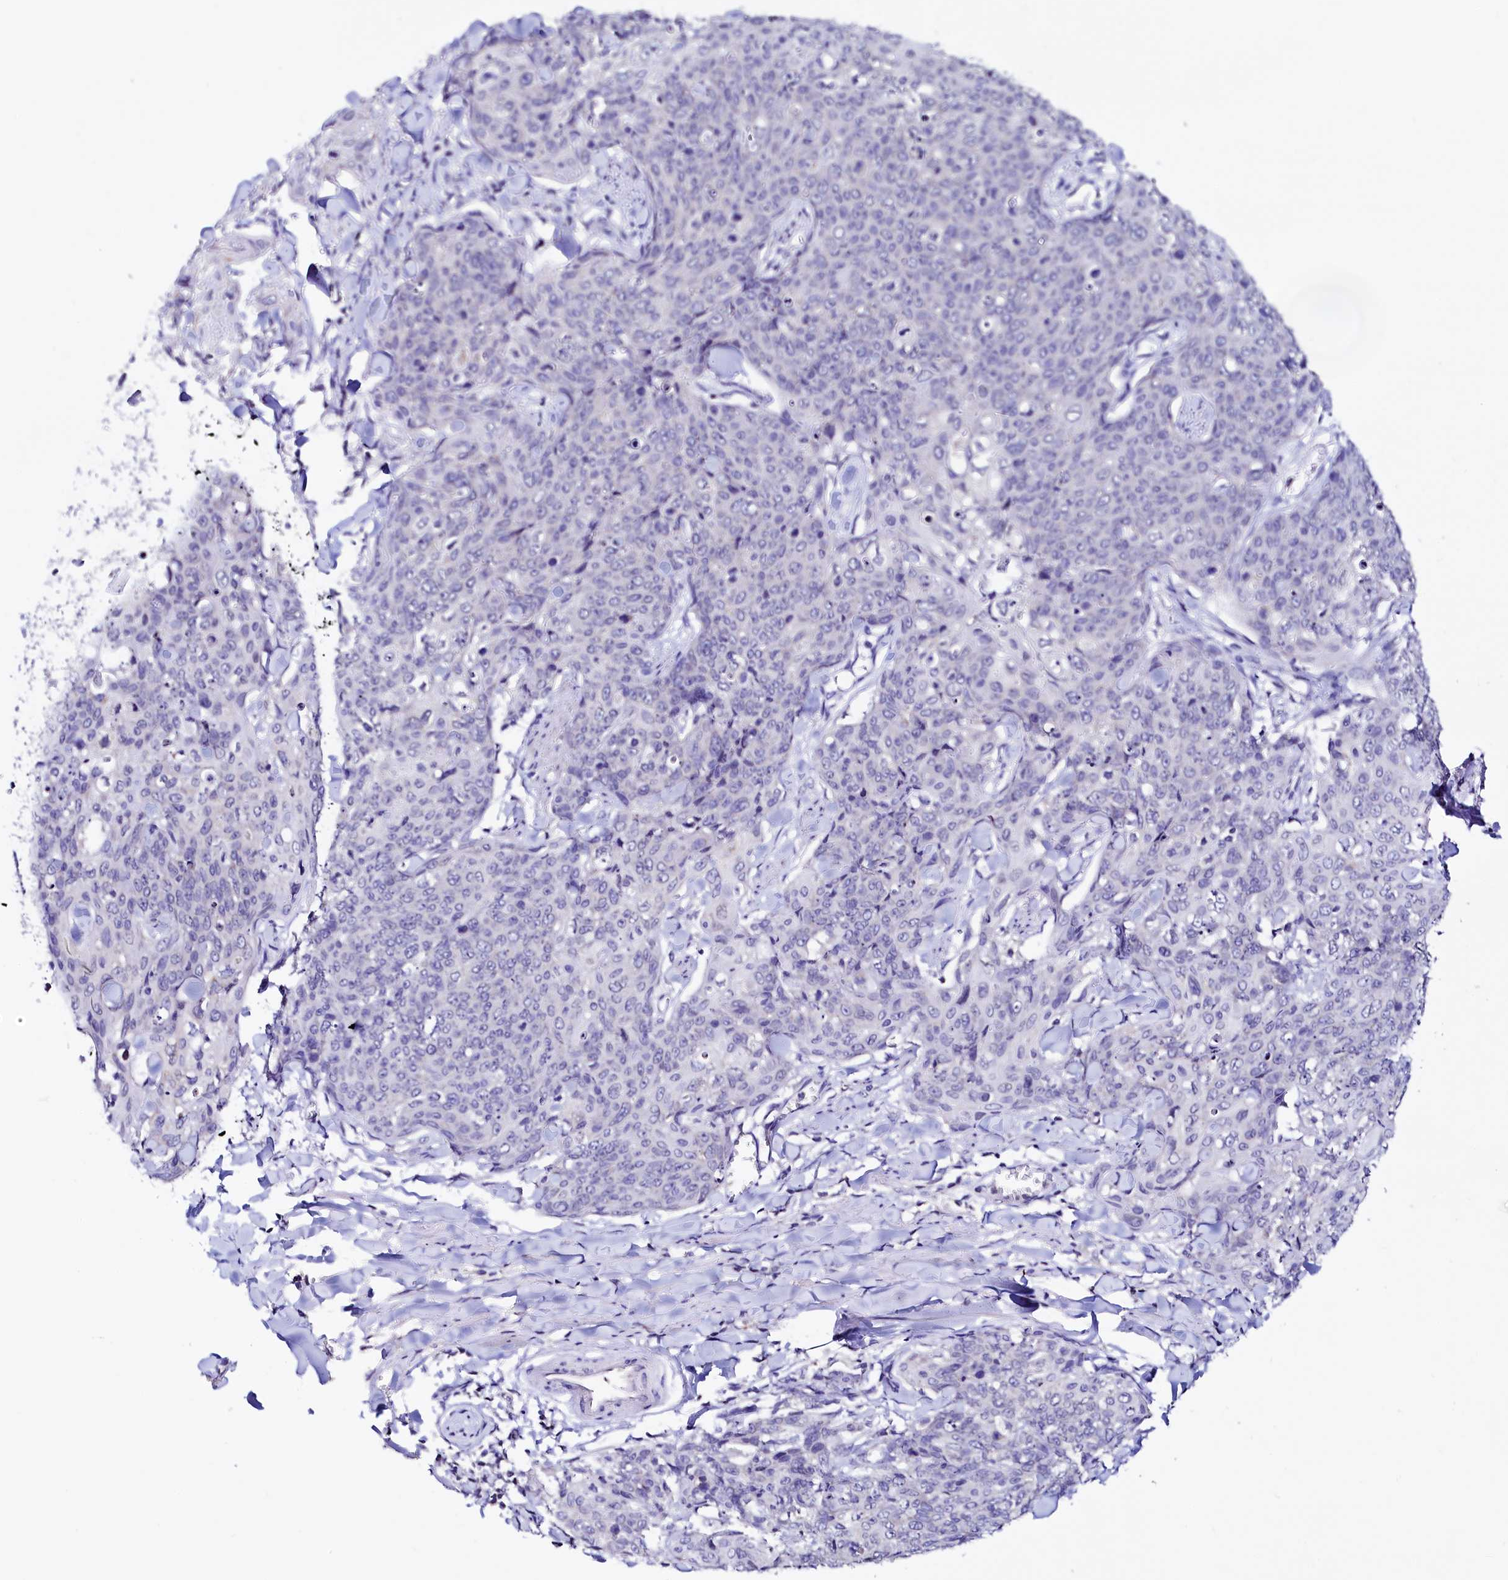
{"staining": {"intensity": "negative", "quantity": "none", "location": "none"}, "tissue": "skin cancer", "cell_type": "Tumor cells", "image_type": "cancer", "snomed": [{"axis": "morphology", "description": "Squamous cell carcinoma, NOS"}, {"axis": "topography", "description": "Skin"}, {"axis": "topography", "description": "Vulva"}], "caption": "A histopathology image of squamous cell carcinoma (skin) stained for a protein demonstrates no brown staining in tumor cells.", "gene": "HAND1", "patient": {"sex": "female", "age": 85}}